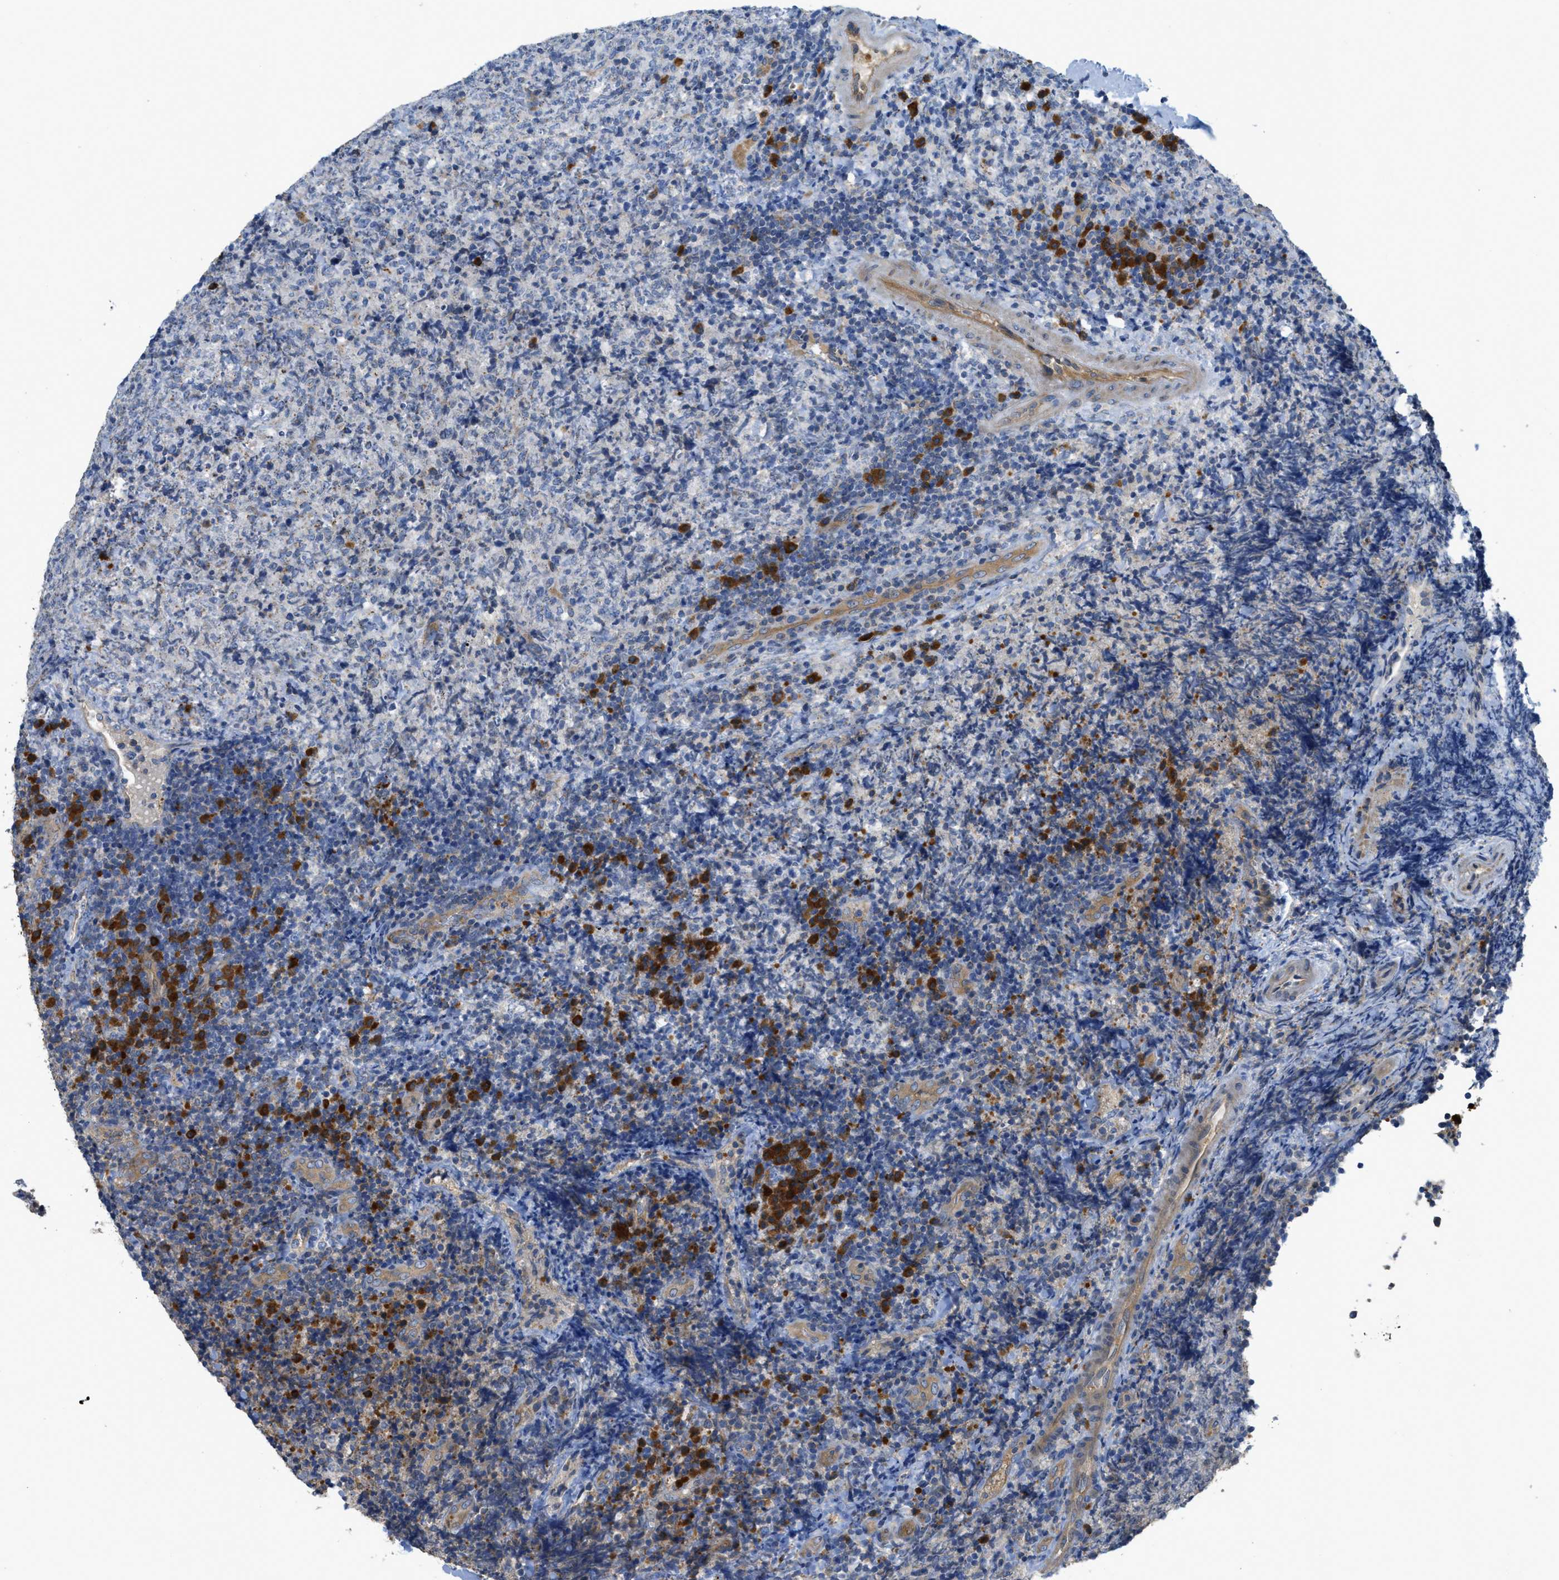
{"staining": {"intensity": "negative", "quantity": "none", "location": "none"}, "tissue": "lymphoma", "cell_type": "Tumor cells", "image_type": "cancer", "snomed": [{"axis": "morphology", "description": "Malignant lymphoma, non-Hodgkin's type, High grade"}, {"axis": "topography", "description": "Tonsil"}], "caption": "This is an immunohistochemistry (IHC) image of lymphoma. There is no staining in tumor cells.", "gene": "CASP10", "patient": {"sex": "female", "age": 36}}